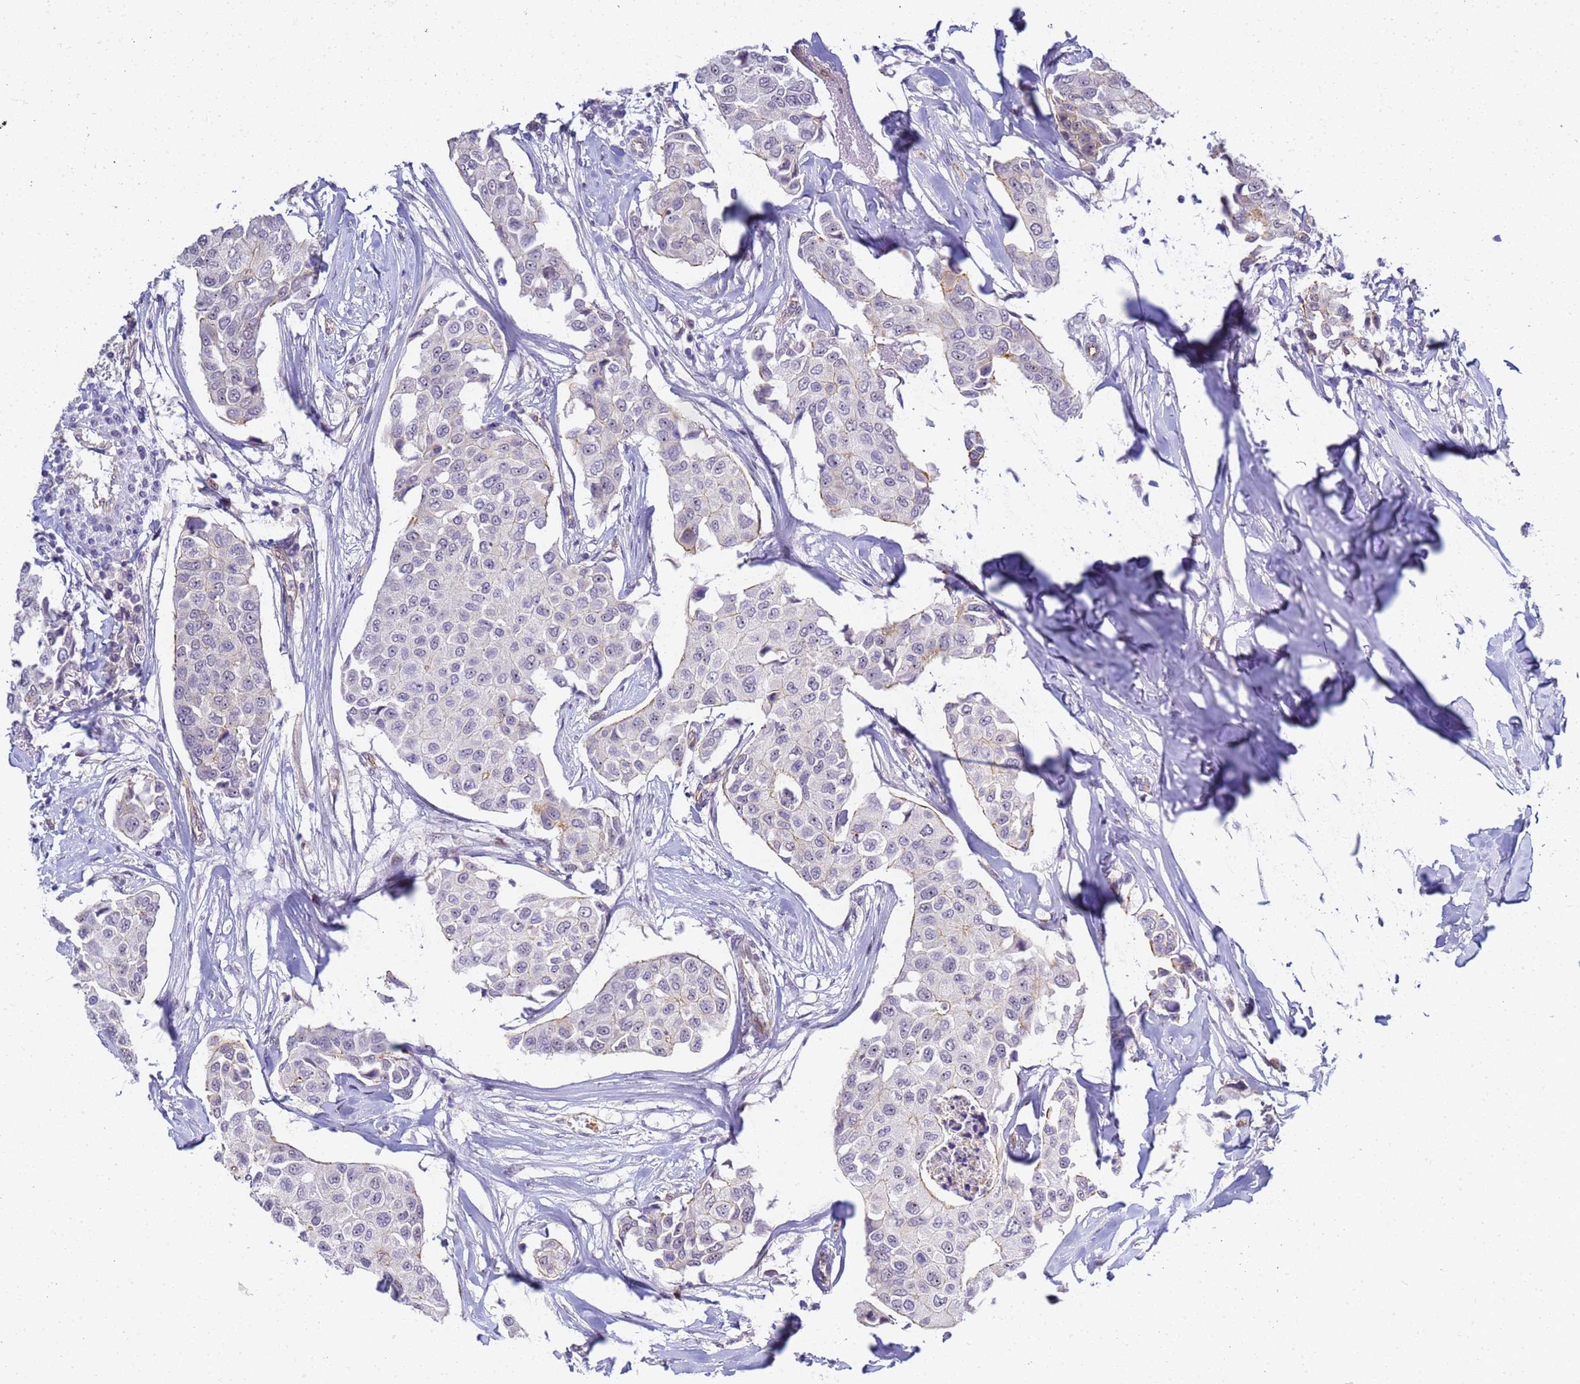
{"staining": {"intensity": "negative", "quantity": "none", "location": "none"}, "tissue": "breast cancer", "cell_type": "Tumor cells", "image_type": "cancer", "snomed": [{"axis": "morphology", "description": "Duct carcinoma"}, {"axis": "topography", "description": "Breast"}], "caption": "Immunohistochemistry micrograph of neoplastic tissue: human breast cancer stained with DAB (3,3'-diaminobenzidine) demonstrates no significant protein expression in tumor cells.", "gene": "GON4L", "patient": {"sex": "female", "age": 80}}